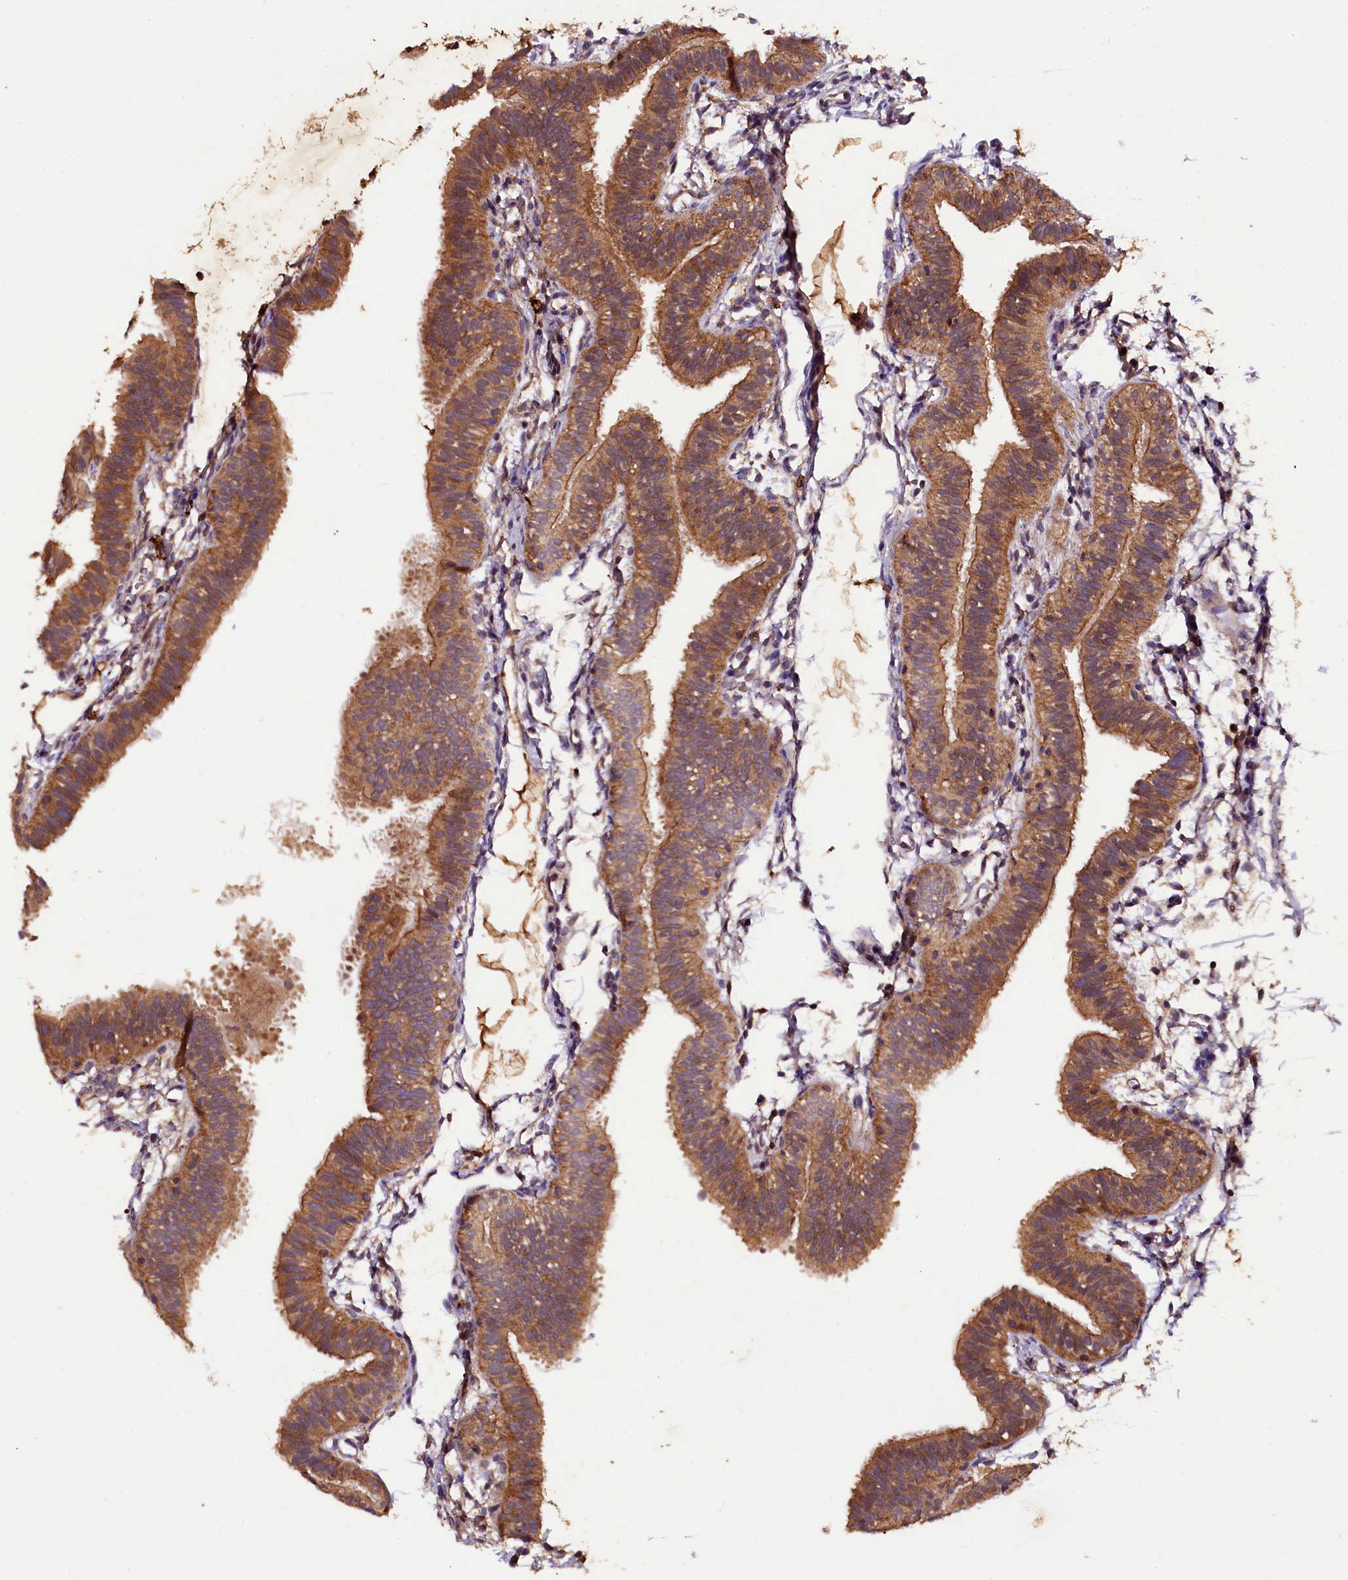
{"staining": {"intensity": "strong", "quantity": ">75%", "location": "cytoplasmic/membranous"}, "tissue": "fallopian tube", "cell_type": "Glandular cells", "image_type": "normal", "snomed": [{"axis": "morphology", "description": "Normal tissue, NOS"}, {"axis": "topography", "description": "Fallopian tube"}], "caption": "Strong cytoplasmic/membranous protein expression is appreciated in about >75% of glandular cells in fallopian tube.", "gene": "PLXNB1", "patient": {"sex": "female", "age": 35}}